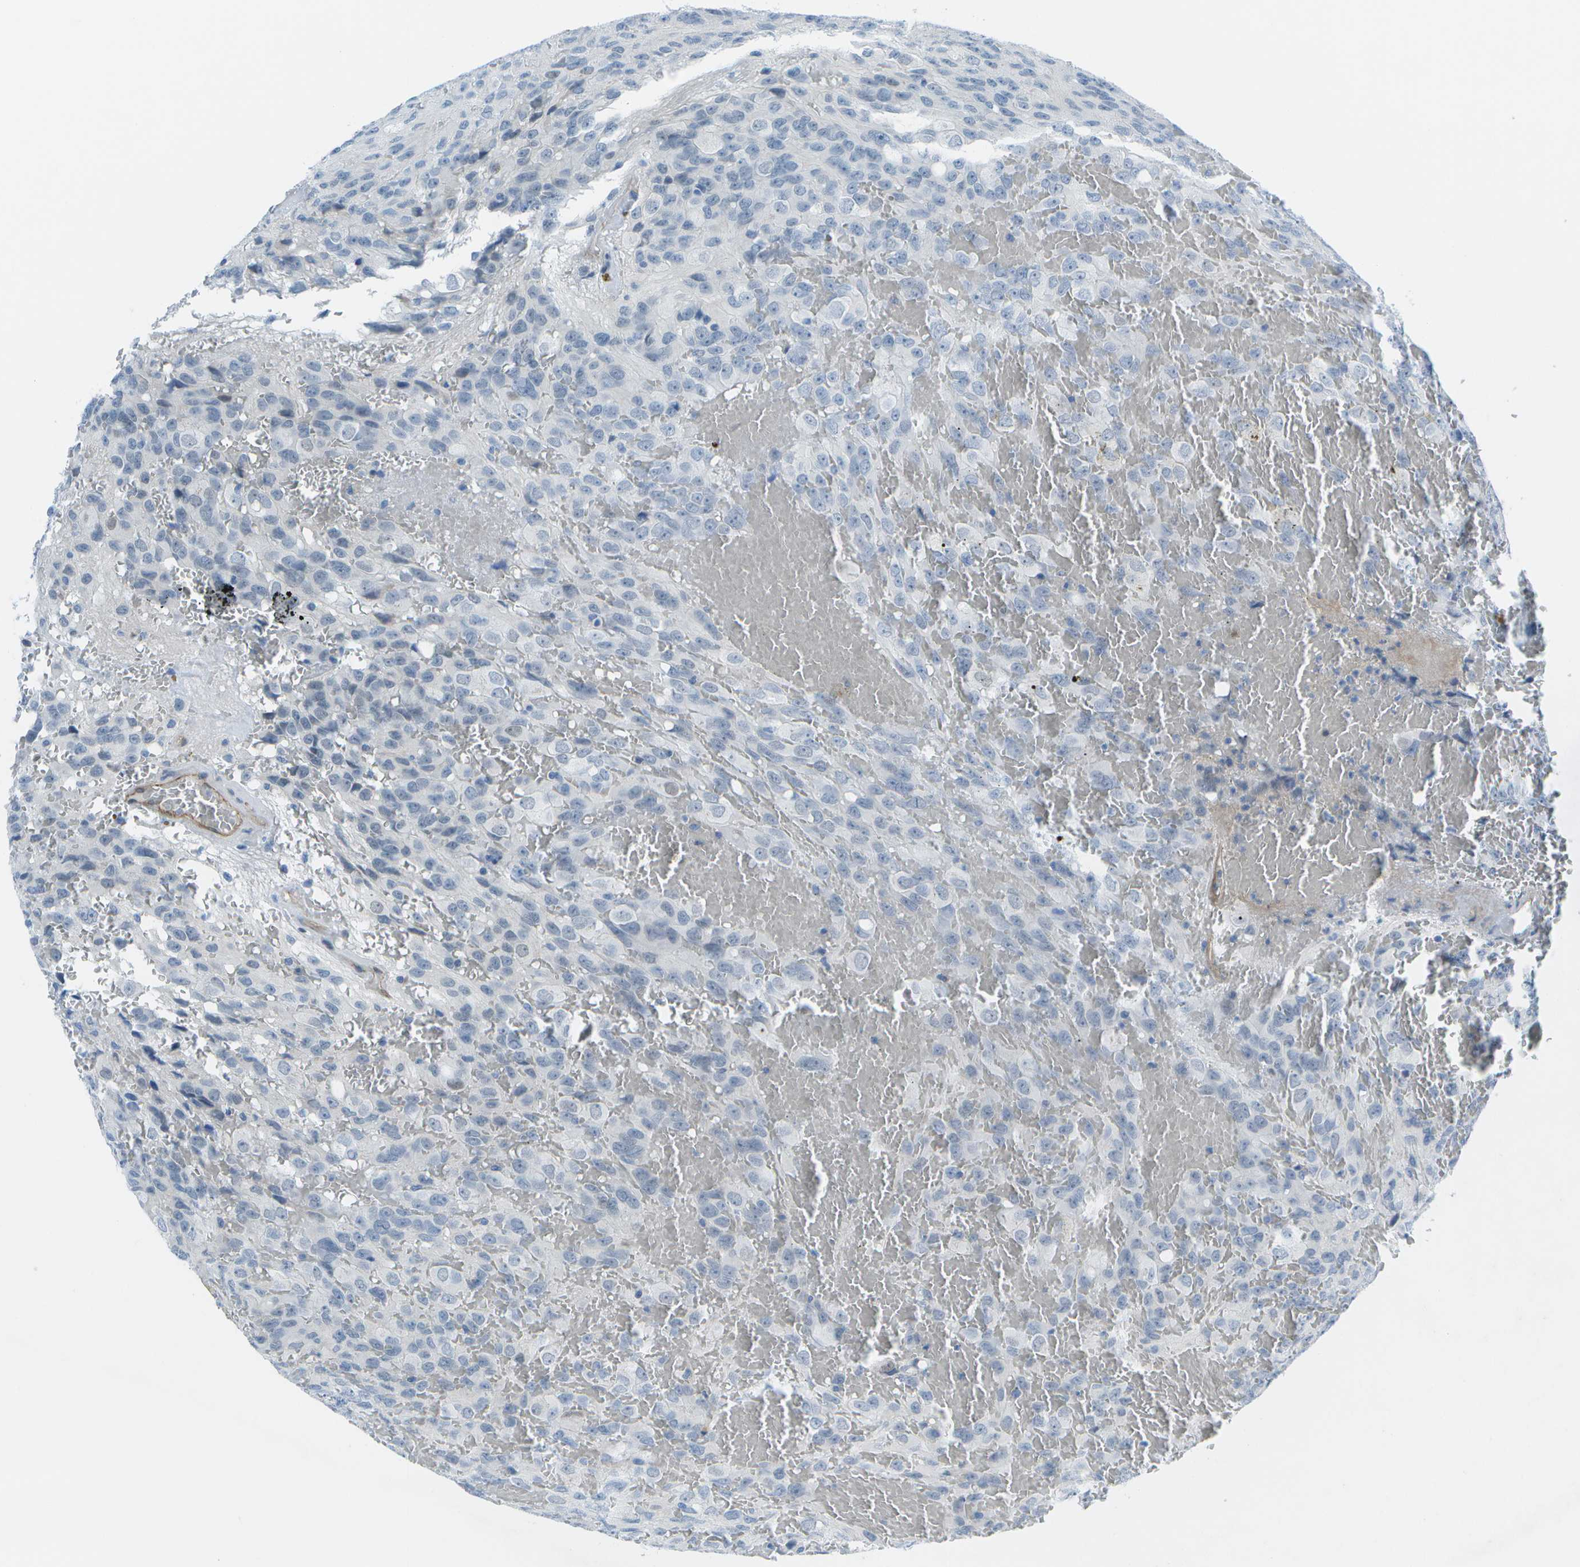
{"staining": {"intensity": "negative", "quantity": "none", "location": "none"}, "tissue": "glioma", "cell_type": "Tumor cells", "image_type": "cancer", "snomed": [{"axis": "morphology", "description": "Glioma, malignant, High grade"}, {"axis": "topography", "description": "Brain"}], "caption": "IHC of human glioma reveals no staining in tumor cells.", "gene": "SORBS3", "patient": {"sex": "male", "age": 32}}